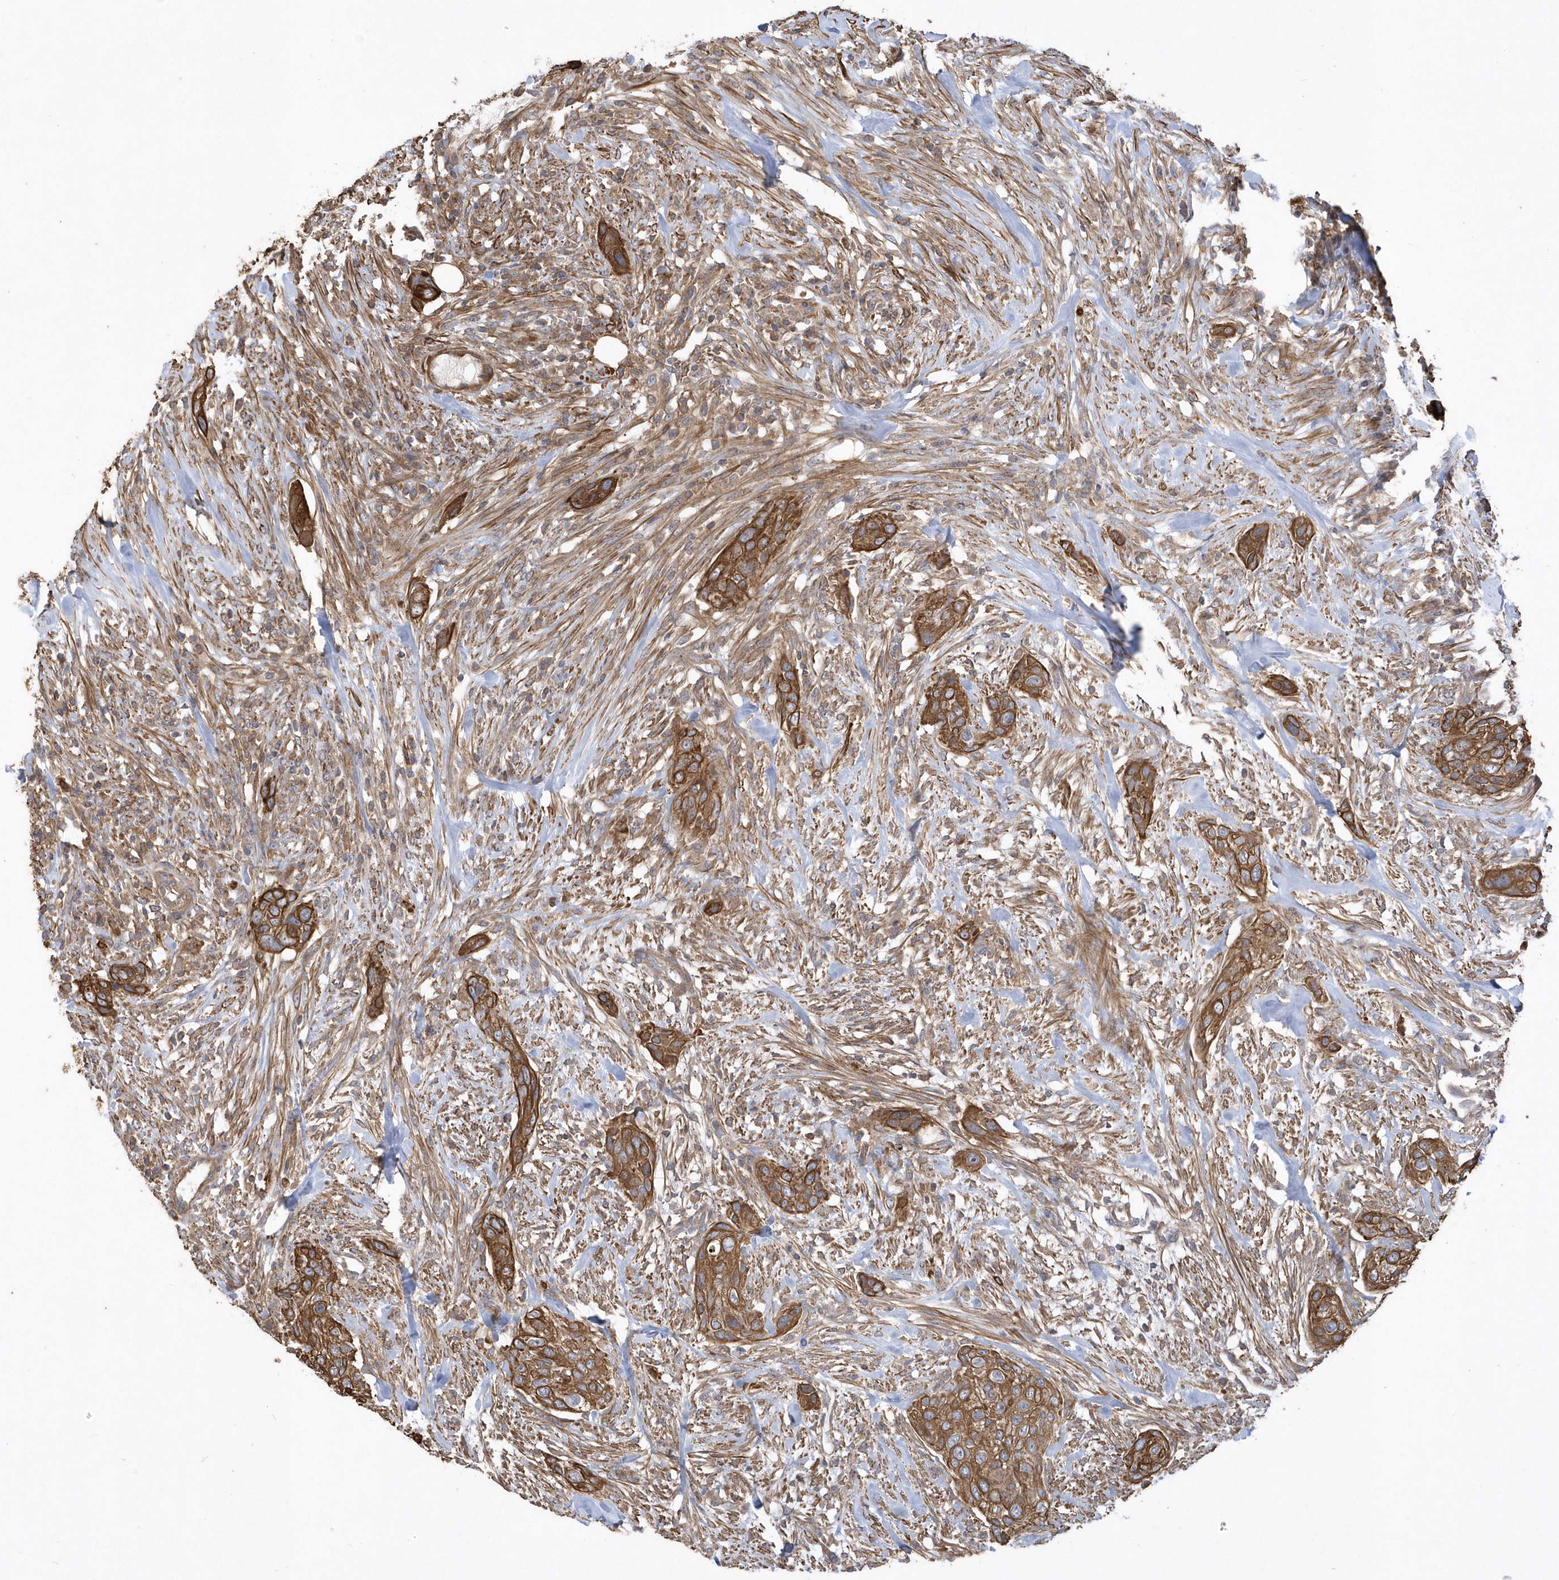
{"staining": {"intensity": "strong", "quantity": ">75%", "location": "cytoplasmic/membranous"}, "tissue": "urothelial cancer", "cell_type": "Tumor cells", "image_type": "cancer", "snomed": [{"axis": "morphology", "description": "Urothelial carcinoma, High grade"}, {"axis": "topography", "description": "Urinary bladder"}], "caption": "Human urothelial cancer stained with a protein marker exhibits strong staining in tumor cells.", "gene": "SENP8", "patient": {"sex": "male", "age": 35}}